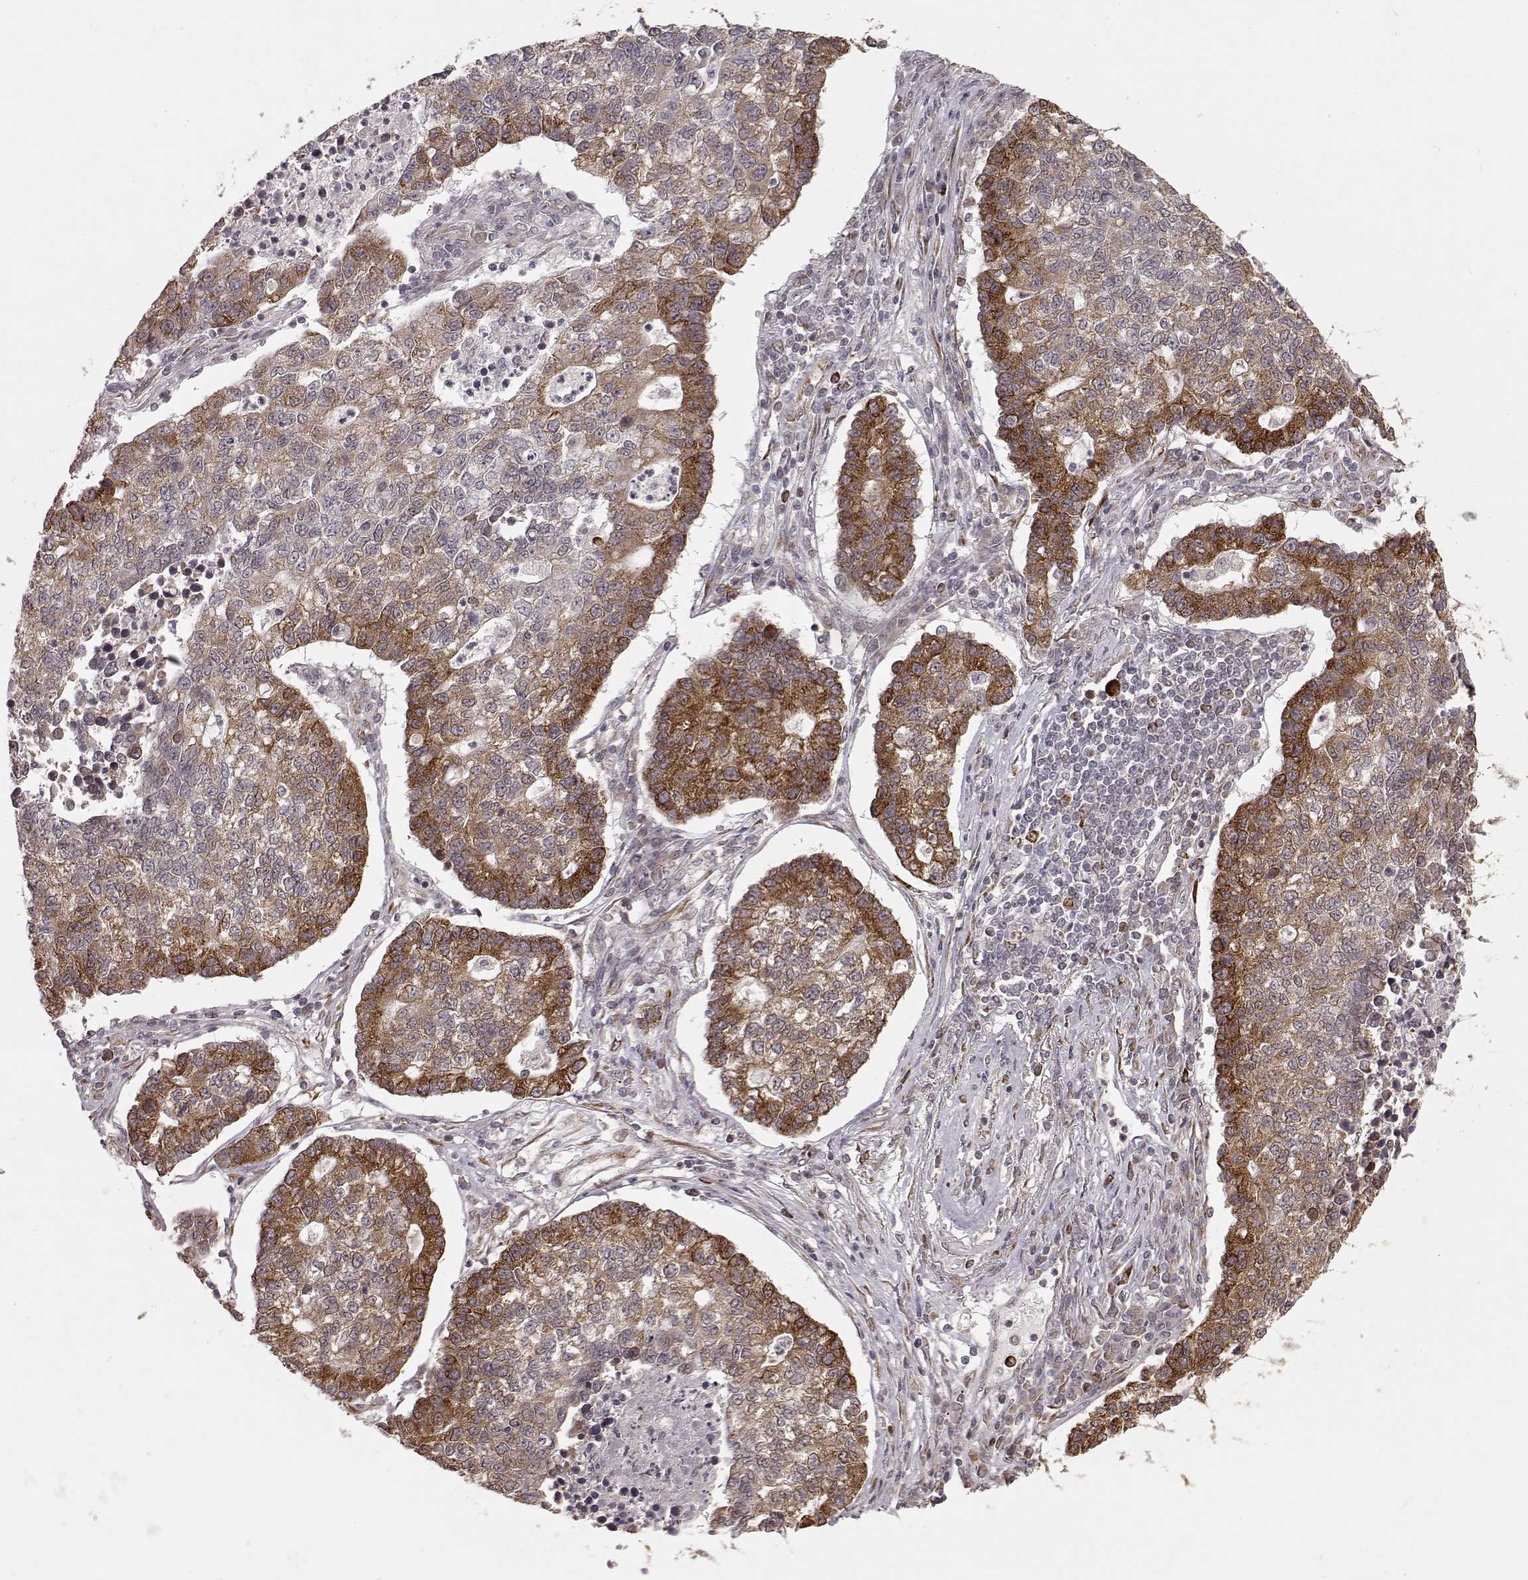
{"staining": {"intensity": "moderate", "quantity": ">75%", "location": "cytoplasmic/membranous"}, "tissue": "lung cancer", "cell_type": "Tumor cells", "image_type": "cancer", "snomed": [{"axis": "morphology", "description": "Adenocarcinoma, NOS"}, {"axis": "topography", "description": "Lung"}], "caption": "Human lung cancer (adenocarcinoma) stained with a brown dye shows moderate cytoplasmic/membranous positive staining in about >75% of tumor cells.", "gene": "ELOVL5", "patient": {"sex": "male", "age": 57}}